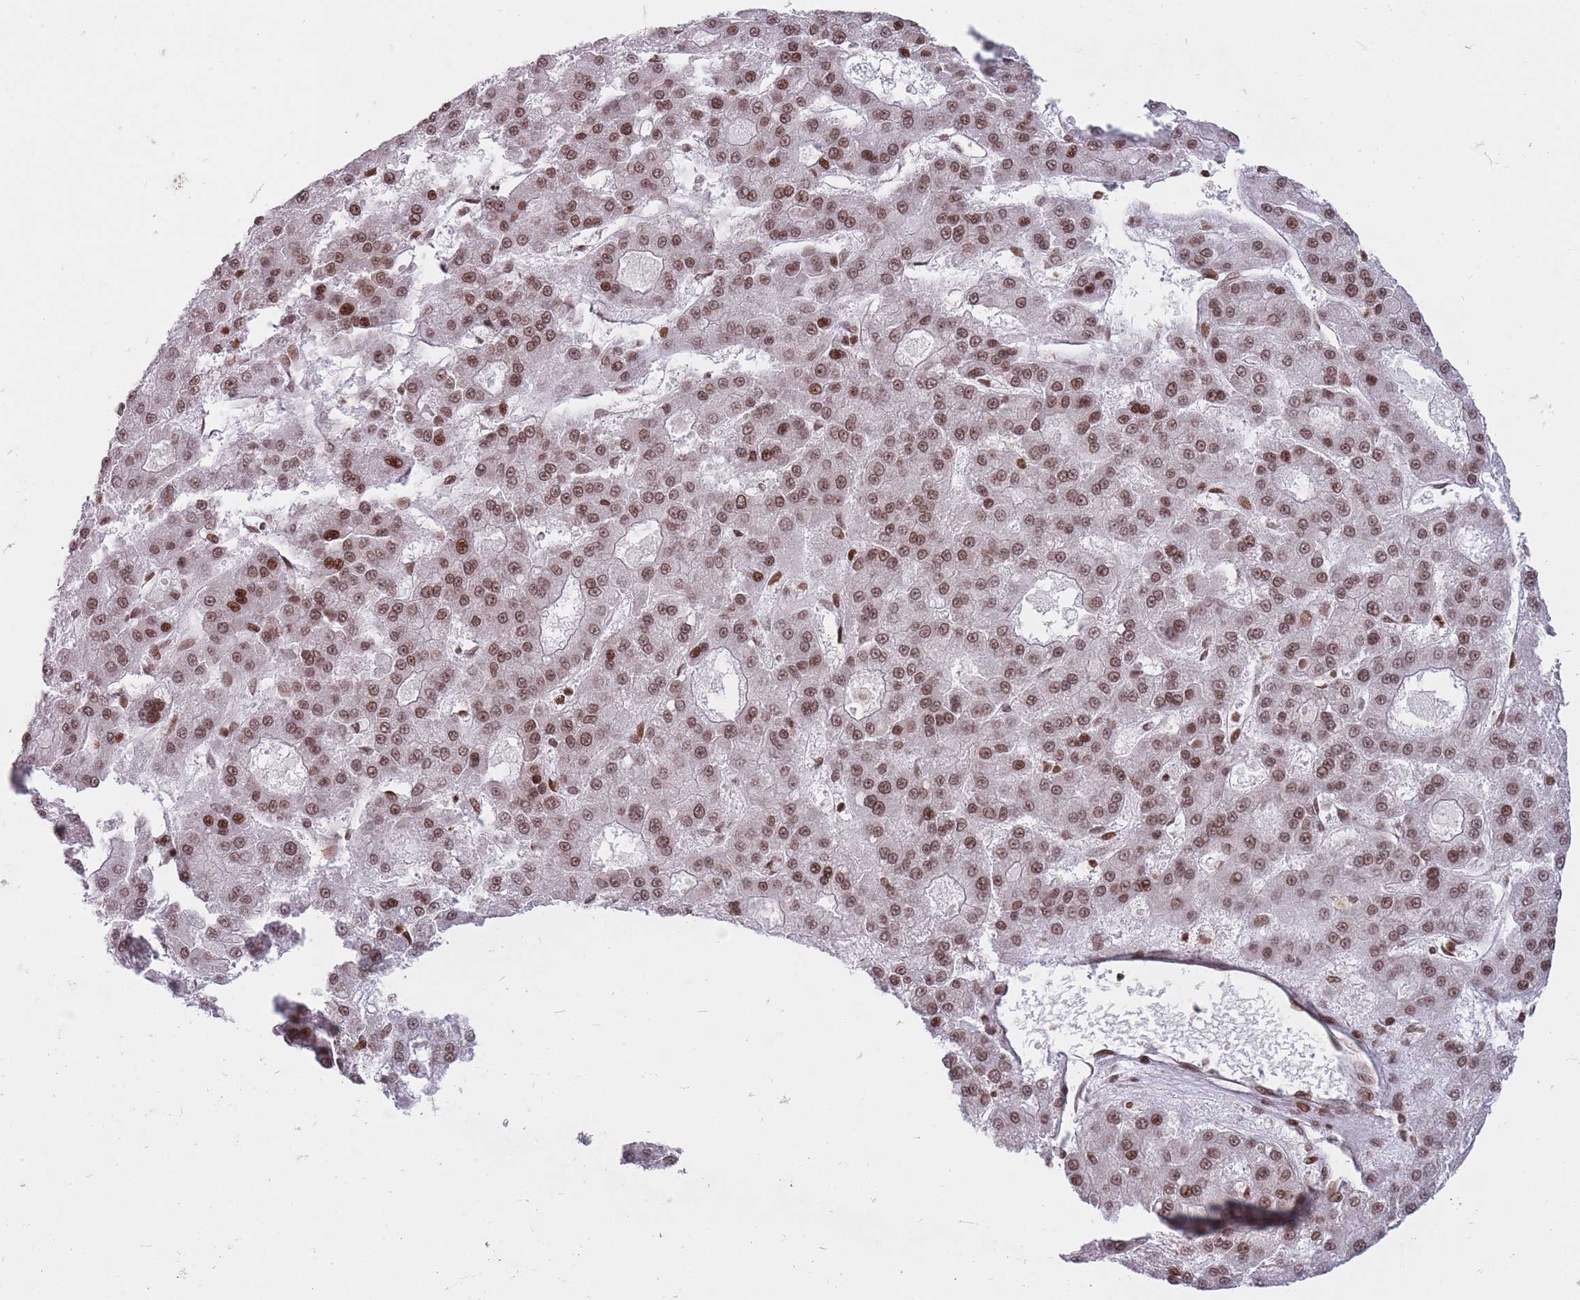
{"staining": {"intensity": "moderate", "quantity": ">75%", "location": "nuclear"}, "tissue": "liver cancer", "cell_type": "Tumor cells", "image_type": "cancer", "snomed": [{"axis": "morphology", "description": "Carcinoma, Hepatocellular, NOS"}, {"axis": "topography", "description": "Liver"}], "caption": "Protein staining exhibits moderate nuclear staining in about >75% of tumor cells in liver cancer.", "gene": "TMC6", "patient": {"sex": "male", "age": 70}}